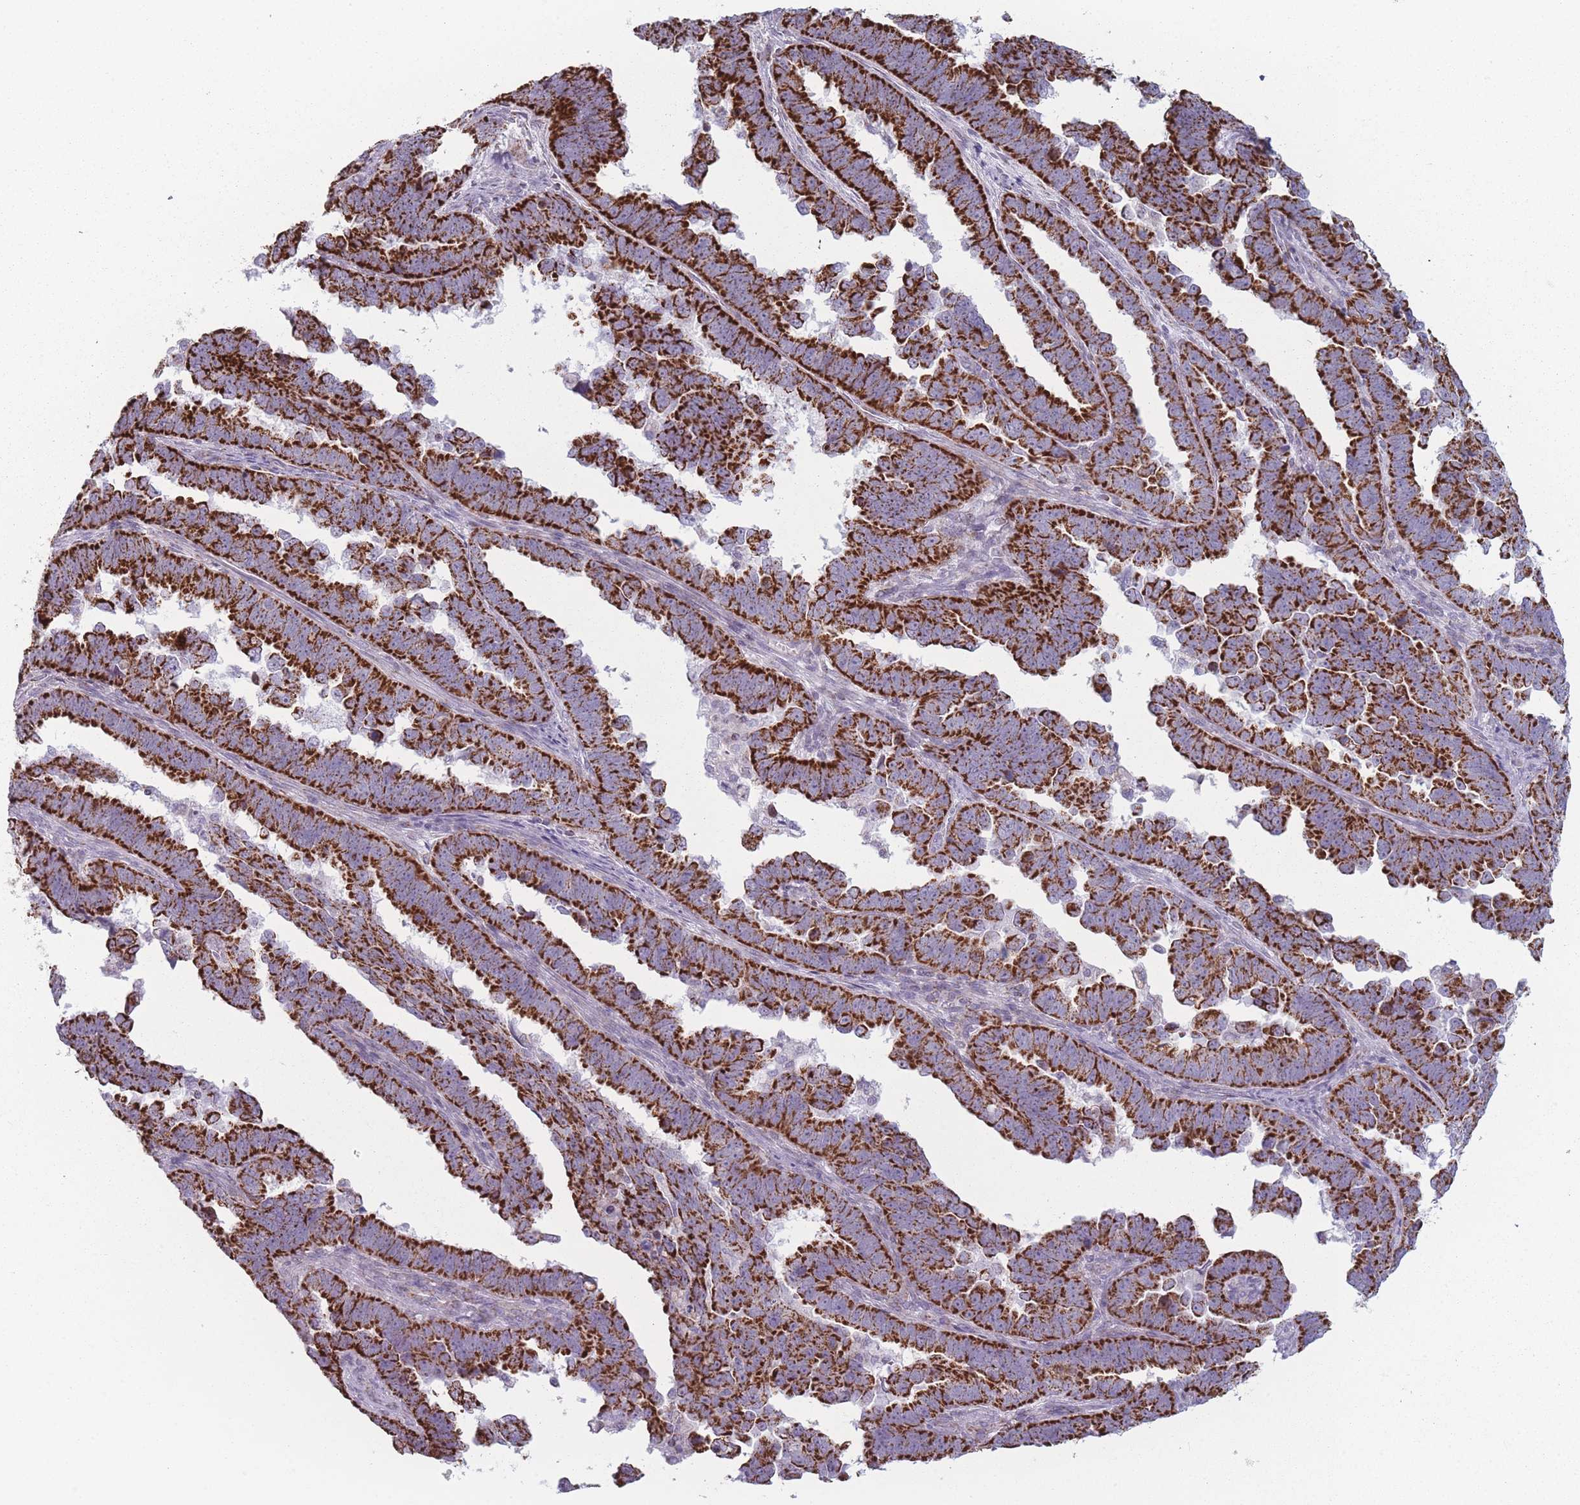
{"staining": {"intensity": "strong", "quantity": ">75%", "location": "cytoplasmic/membranous"}, "tissue": "endometrial cancer", "cell_type": "Tumor cells", "image_type": "cancer", "snomed": [{"axis": "morphology", "description": "Adenocarcinoma, NOS"}, {"axis": "topography", "description": "Endometrium"}], "caption": "Immunohistochemical staining of endometrial adenocarcinoma shows strong cytoplasmic/membranous protein expression in approximately >75% of tumor cells.", "gene": "DCHS1", "patient": {"sex": "female", "age": 75}}